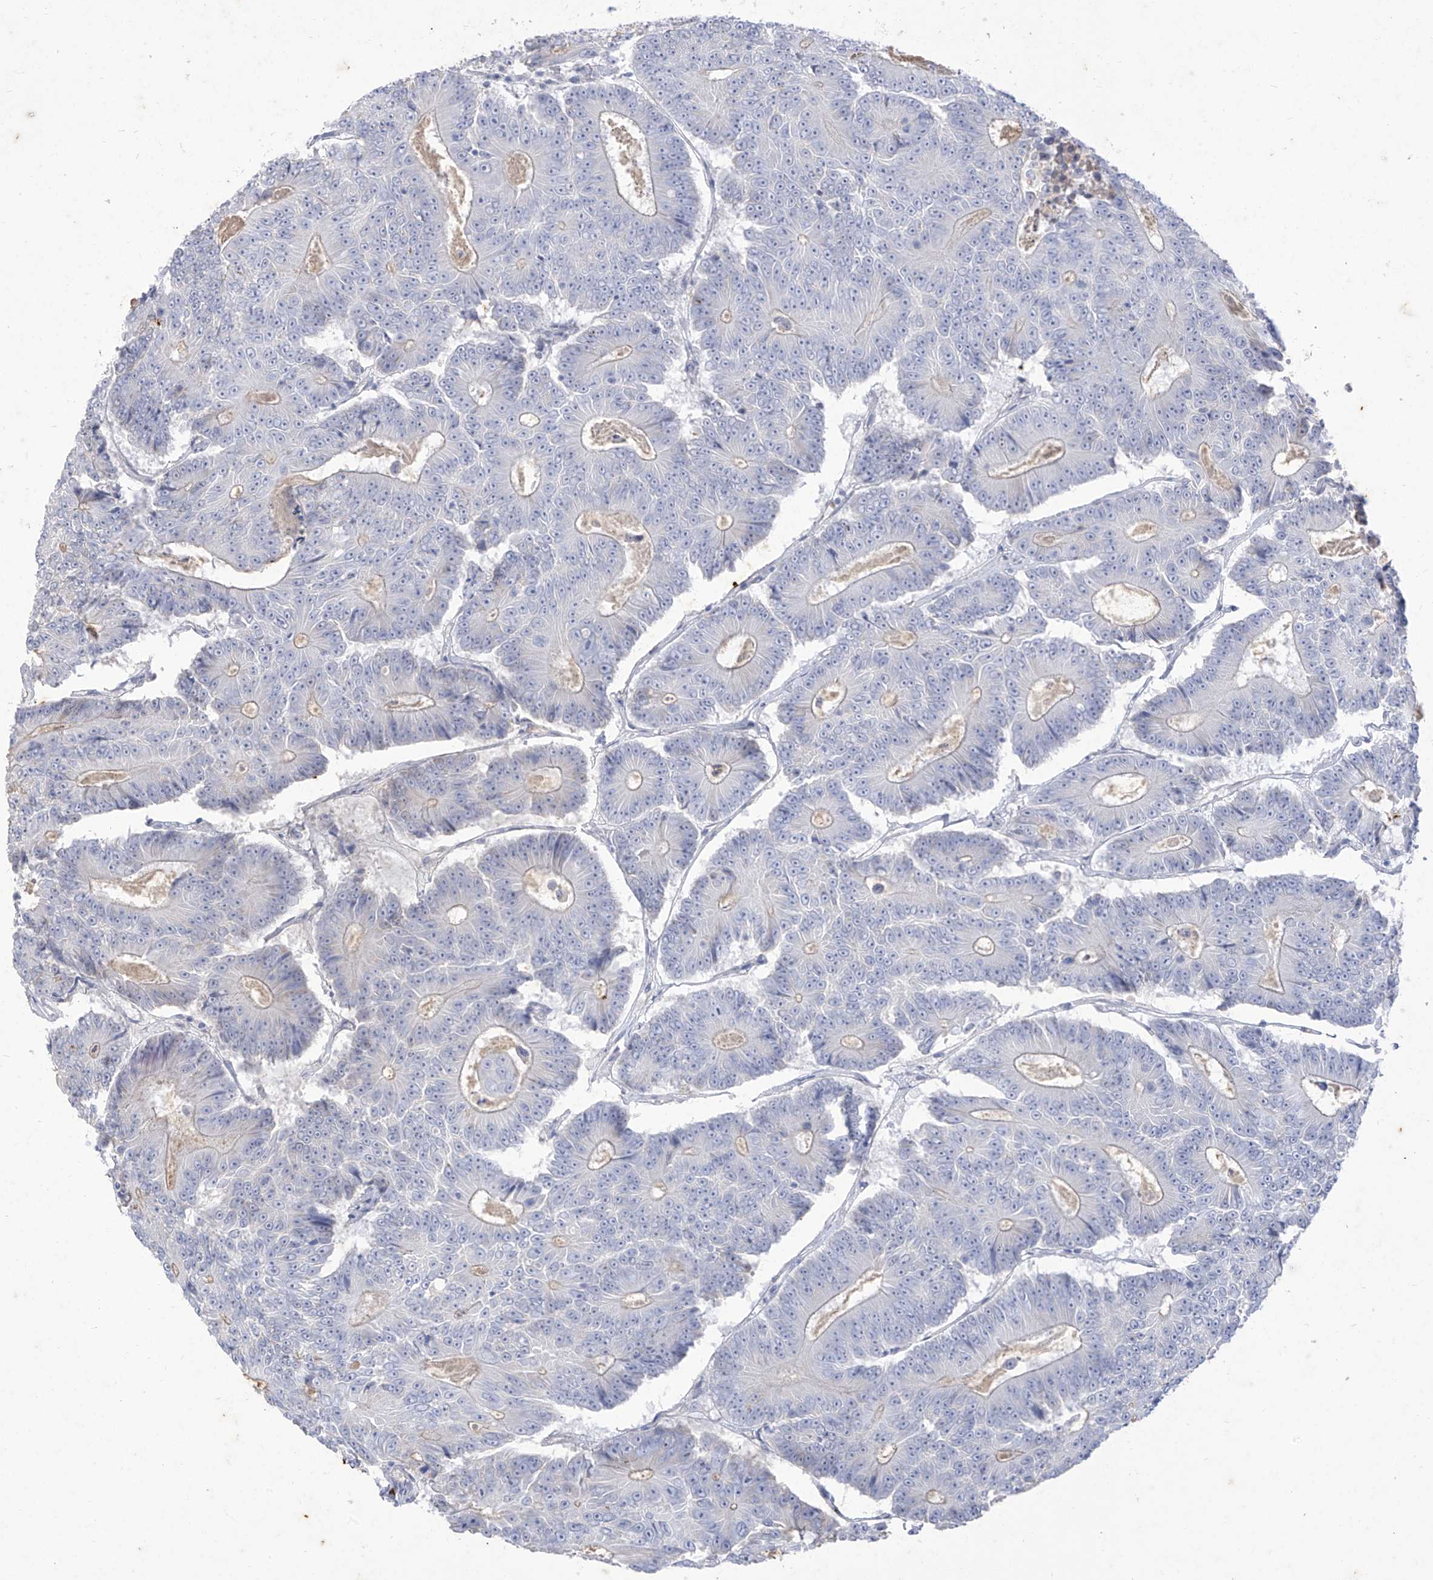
{"staining": {"intensity": "negative", "quantity": "none", "location": "none"}, "tissue": "colorectal cancer", "cell_type": "Tumor cells", "image_type": "cancer", "snomed": [{"axis": "morphology", "description": "Adenocarcinoma, NOS"}, {"axis": "topography", "description": "Colon"}], "caption": "This micrograph is of colorectal adenocarcinoma stained with immunohistochemistry to label a protein in brown with the nuclei are counter-stained blue. There is no expression in tumor cells.", "gene": "TGM4", "patient": {"sex": "male", "age": 83}}